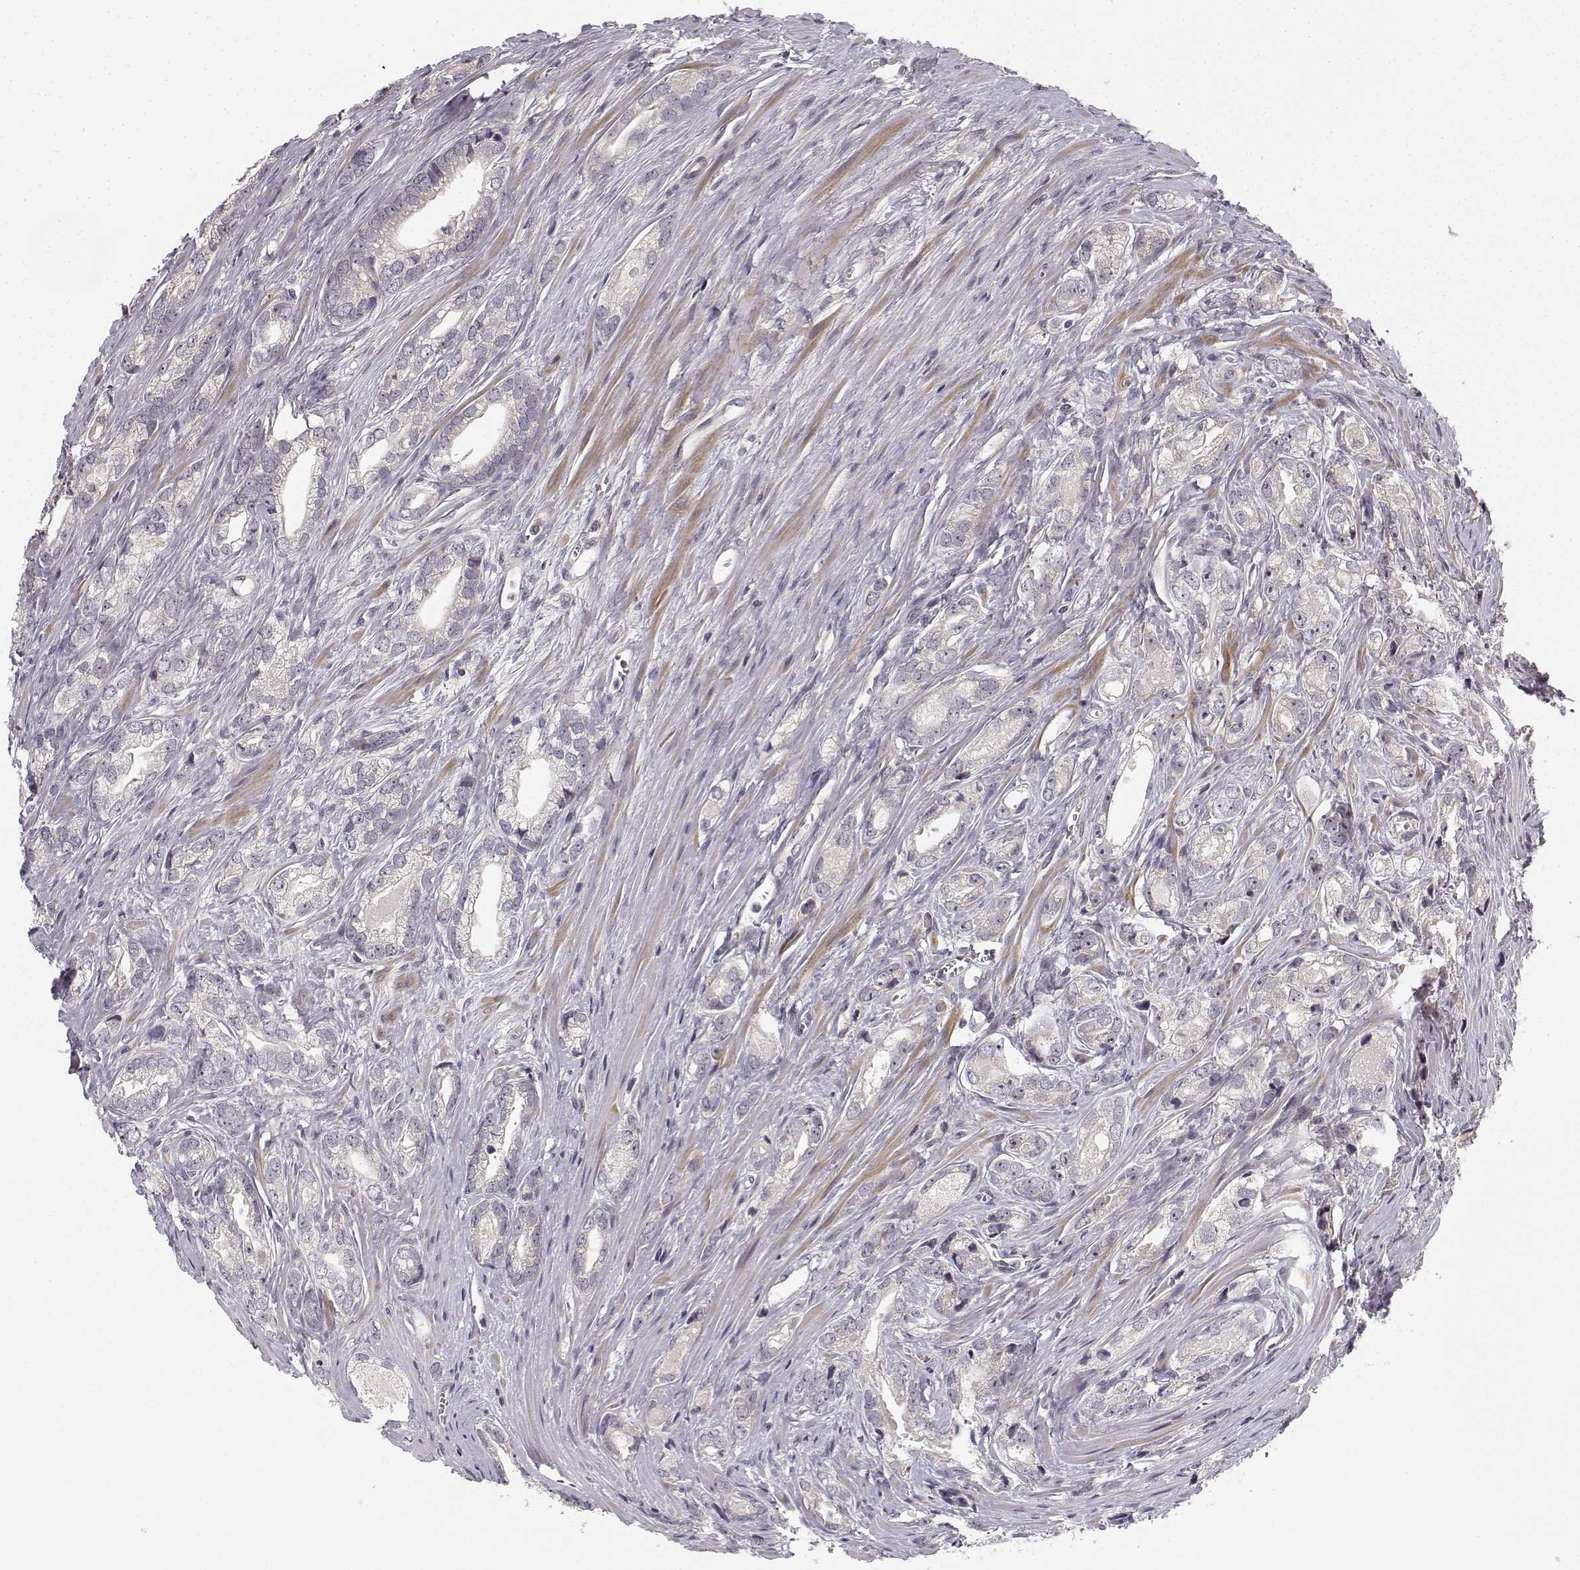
{"staining": {"intensity": "negative", "quantity": "none", "location": "none"}, "tissue": "prostate cancer", "cell_type": "Tumor cells", "image_type": "cancer", "snomed": [{"axis": "morphology", "description": "Adenocarcinoma, NOS"}, {"axis": "morphology", "description": "Adenocarcinoma, High grade"}, {"axis": "topography", "description": "Prostate"}], "caption": "IHC of prostate cancer exhibits no positivity in tumor cells.", "gene": "MED12L", "patient": {"sex": "male", "age": 70}}